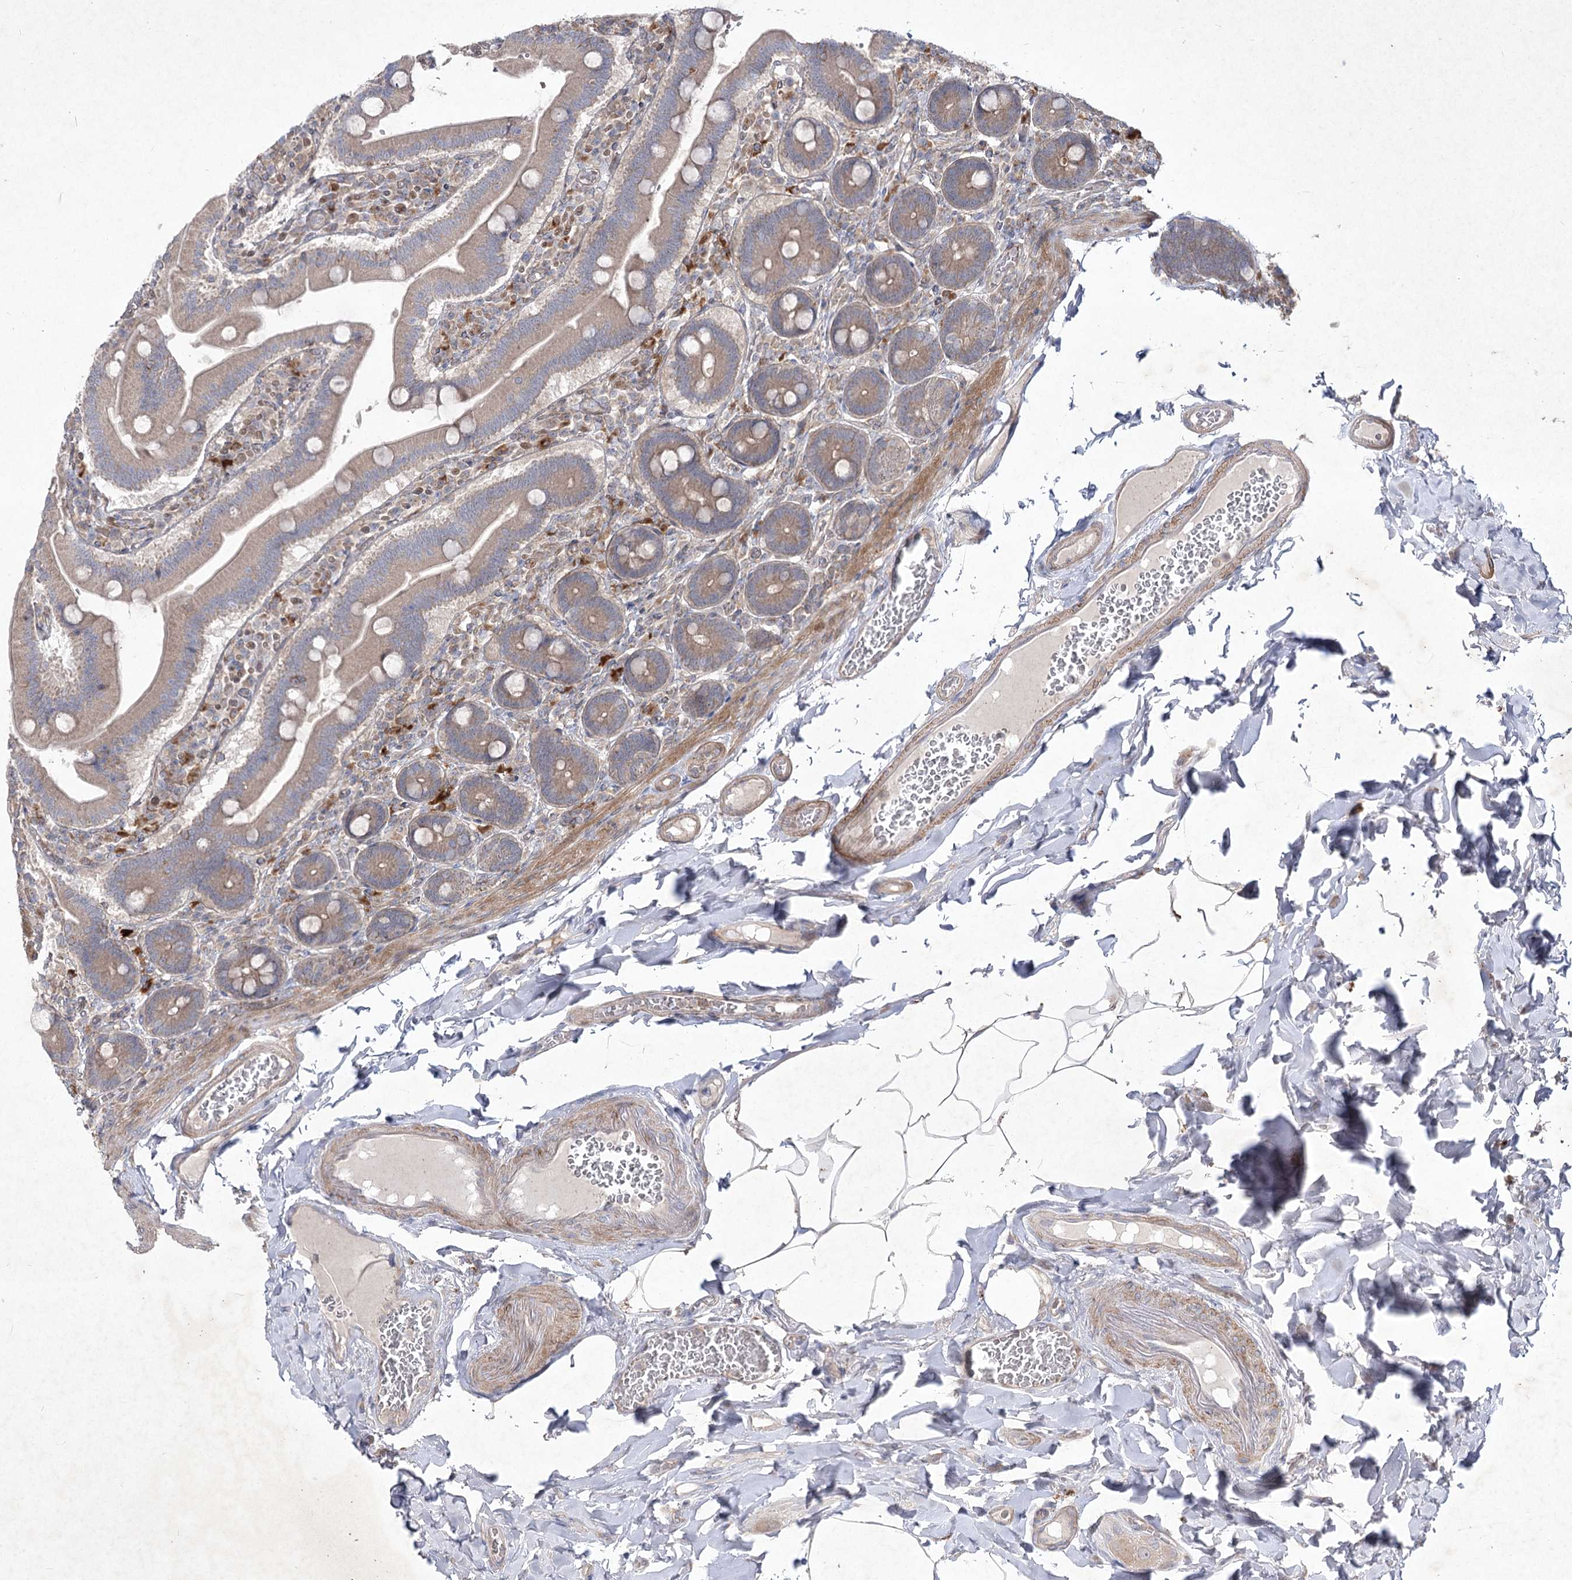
{"staining": {"intensity": "moderate", "quantity": ">75%", "location": "cytoplasmic/membranous"}, "tissue": "duodenum", "cell_type": "Glandular cells", "image_type": "normal", "snomed": [{"axis": "morphology", "description": "Normal tissue, NOS"}, {"axis": "topography", "description": "Duodenum"}], "caption": "Protein staining demonstrates moderate cytoplasmic/membranous expression in approximately >75% of glandular cells in normal duodenum.", "gene": "CIB2", "patient": {"sex": "female", "age": 62}}